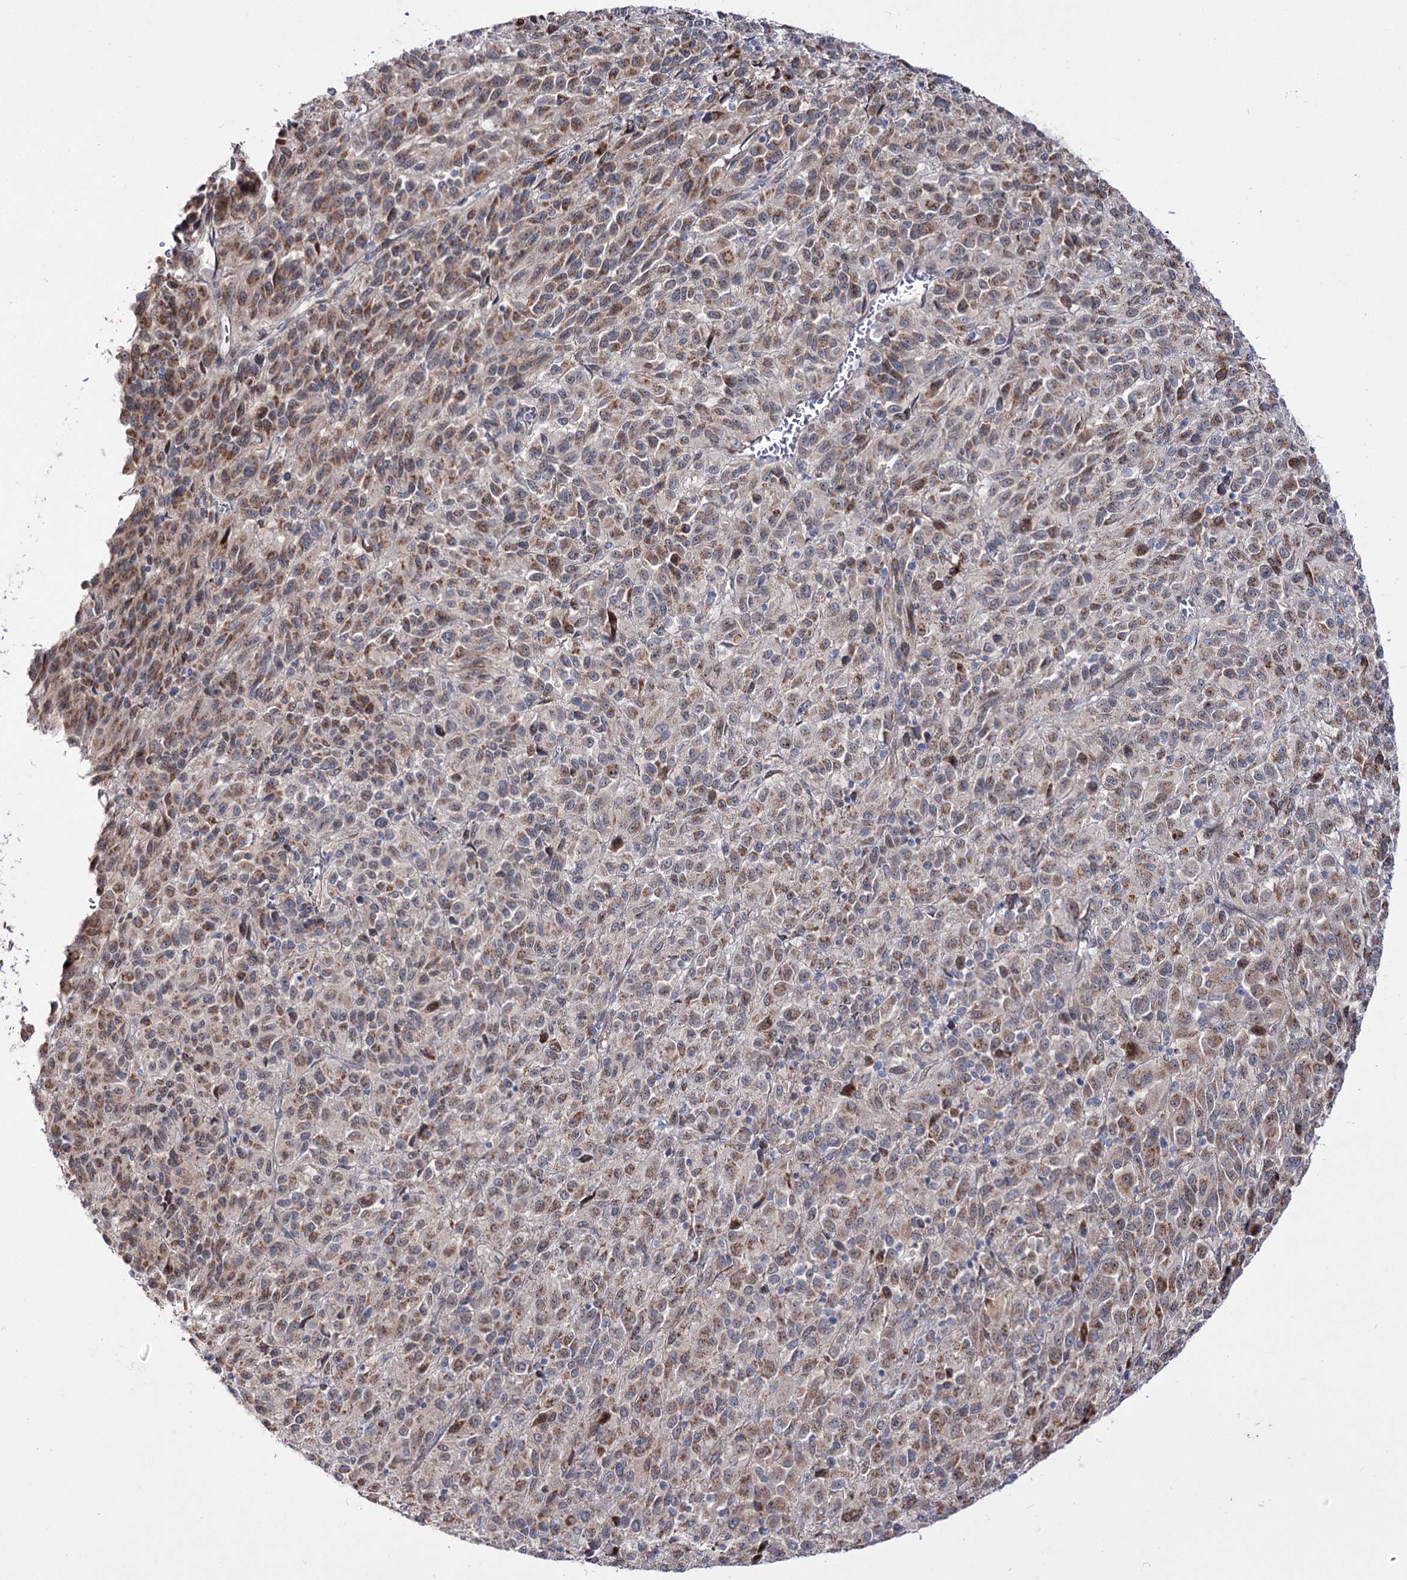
{"staining": {"intensity": "moderate", "quantity": ">75%", "location": "cytoplasmic/membranous"}, "tissue": "melanoma", "cell_type": "Tumor cells", "image_type": "cancer", "snomed": [{"axis": "morphology", "description": "Malignant melanoma, Metastatic site"}, {"axis": "topography", "description": "Lung"}], "caption": "Immunohistochemistry (DAB) staining of human melanoma shows moderate cytoplasmic/membranous protein staining in approximately >75% of tumor cells.", "gene": "C11orf80", "patient": {"sex": "male", "age": 64}}